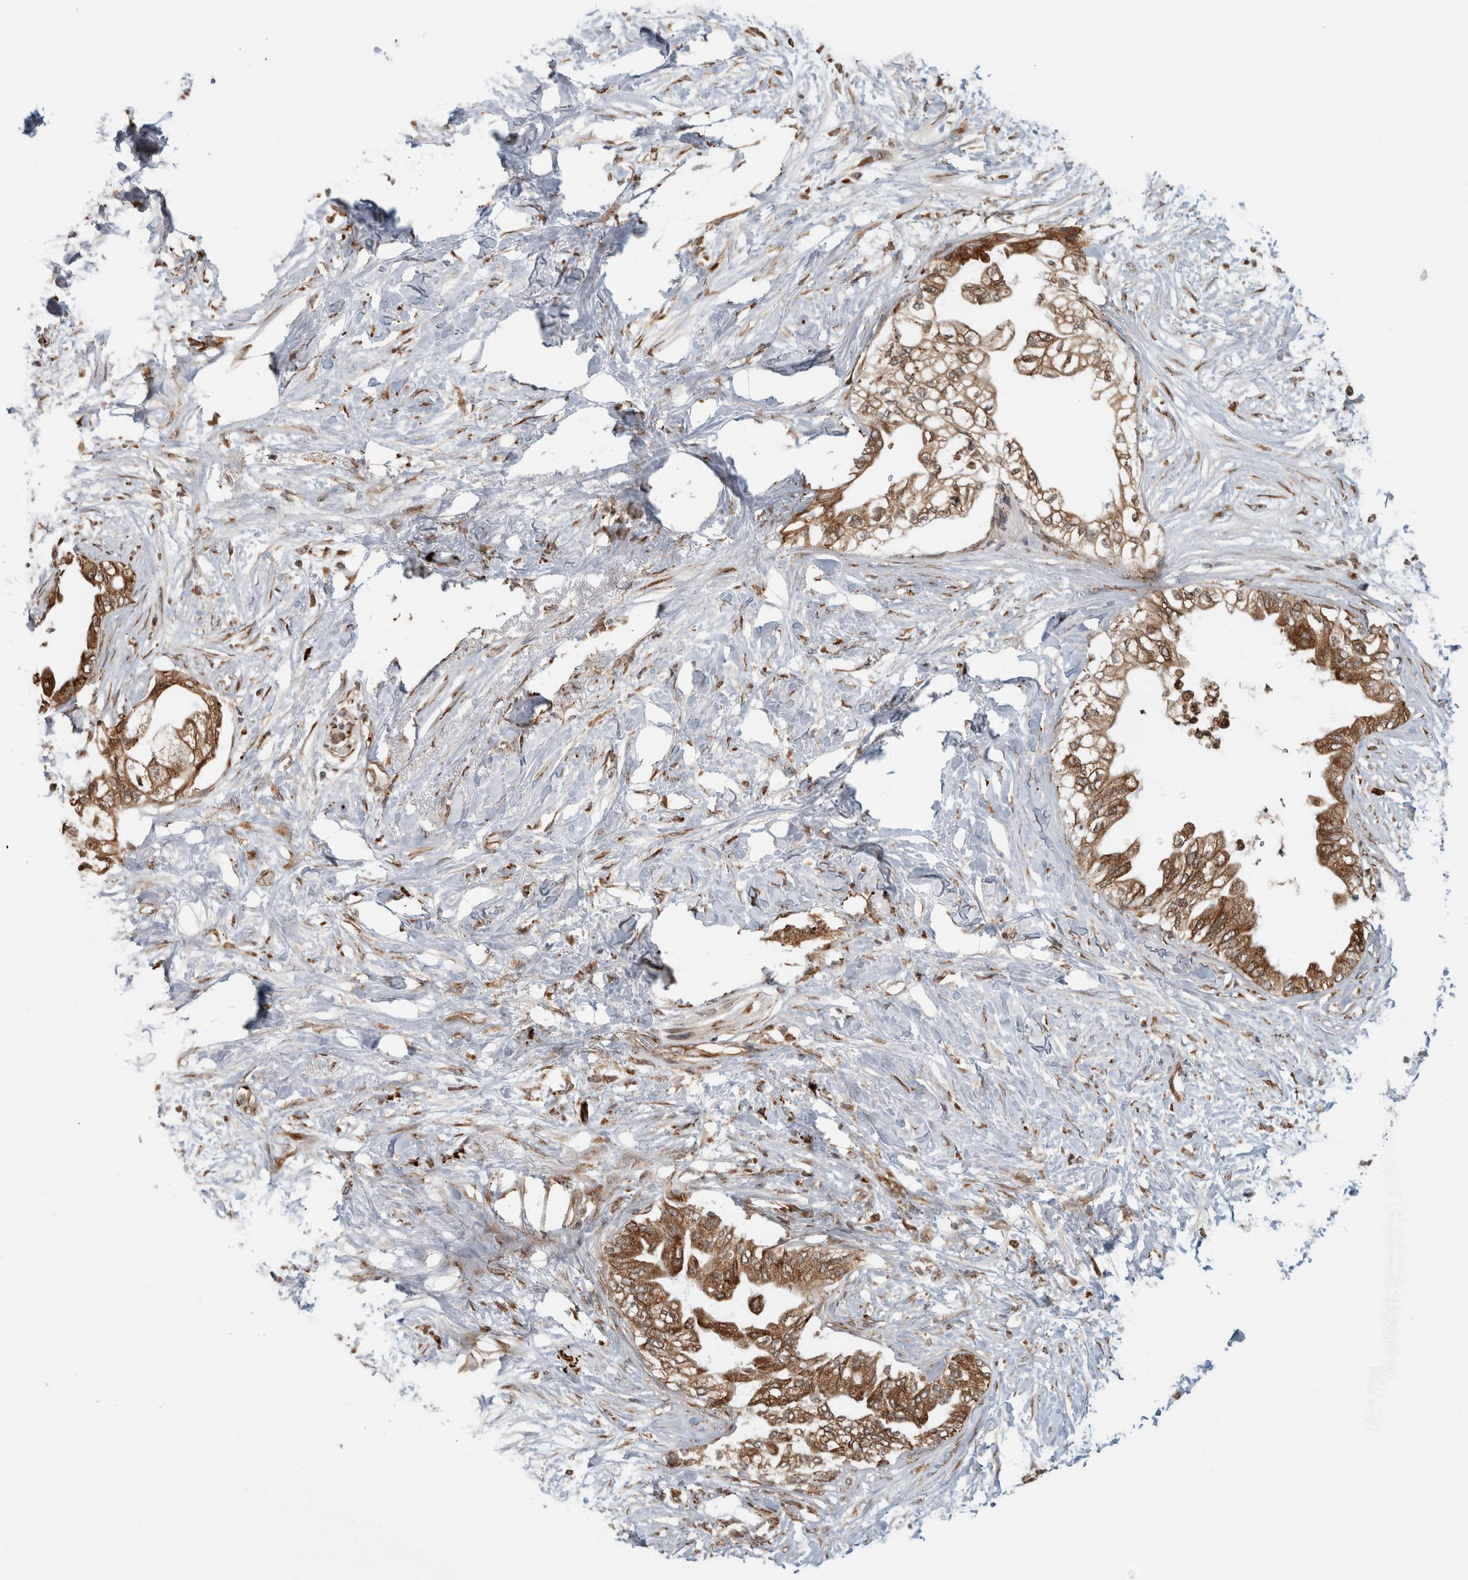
{"staining": {"intensity": "moderate", "quantity": ">75%", "location": "cytoplasmic/membranous"}, "tissue": "pancreatic cancer", "cell_type": "Tumor cells", "image_type": "cancer", "snomed": [{"axis": "morphology", "description": "Normal tissue, NOS"}, {"axis": "morphology", "description": "Adenocarcinoma, NOS"}, {"axis": "topography", "description": "Pancreas"}, {"axis": "topography", "description": "Duodenum"}], "caption": "There is medium levels of moderate cytoplasmic/membranous positivity in tumor cells of adenocarcinoma (pancreatic), as demonstrated by immunohistochemical staining (brown color).", "gene": "MS4A7", "patient": {"sex": "female", "age": 60}}